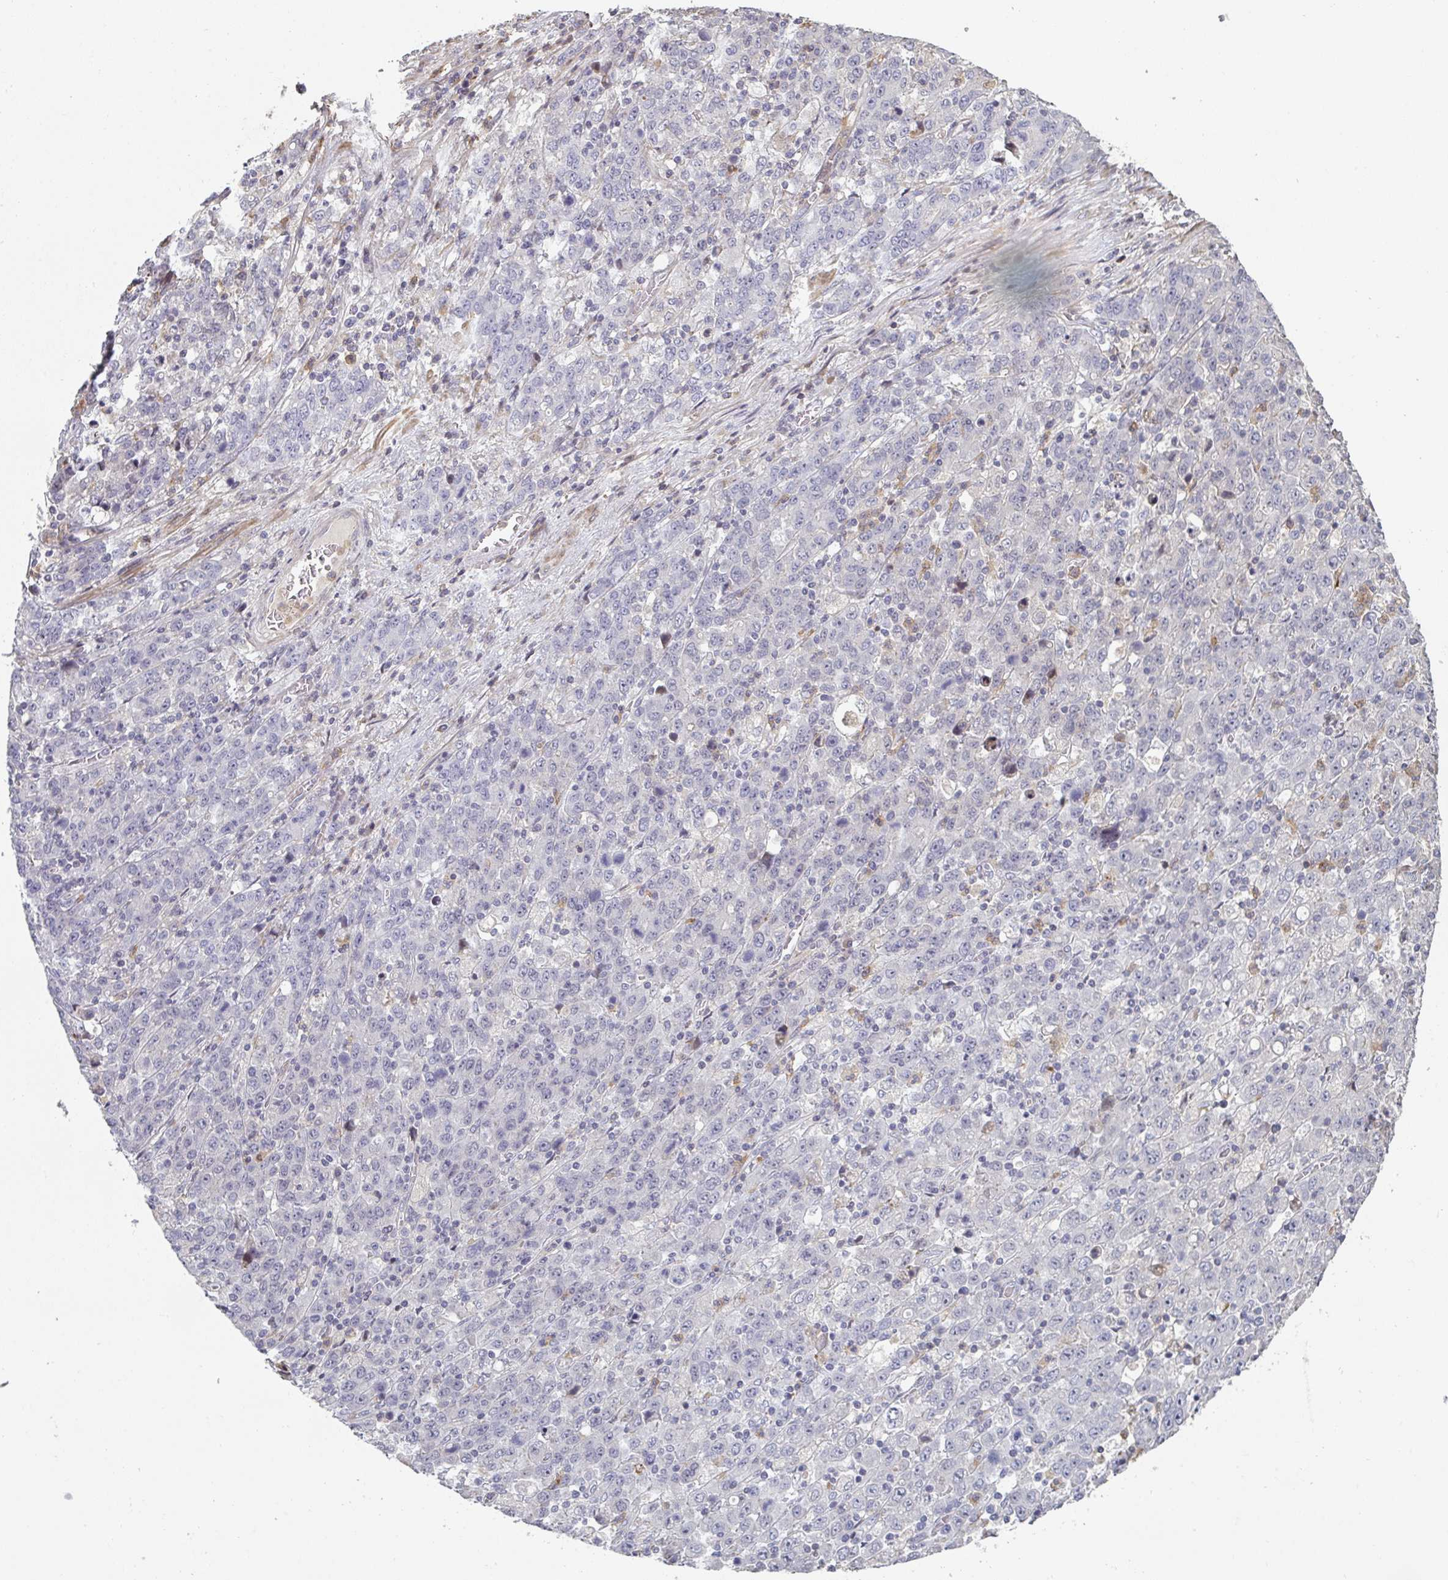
{"staining": {"intensity": "negative", "quantity": "none", "location": "none"}, "tissue": "stomach cancer", "cell_type": "Tumor cells", "image_type": "cancer", "snomed": [{"axis": "morphology", "description": "Adenocarcinoma, NOS"}, {"axis": "topography", "description": "Stomach, upper"}], "caption": "Image shows no significant protein positivity in tumor cells of adenocarcinoma (stomach).", "gene": "A1CF", "patient": {"sex": "male", "age": 69}}